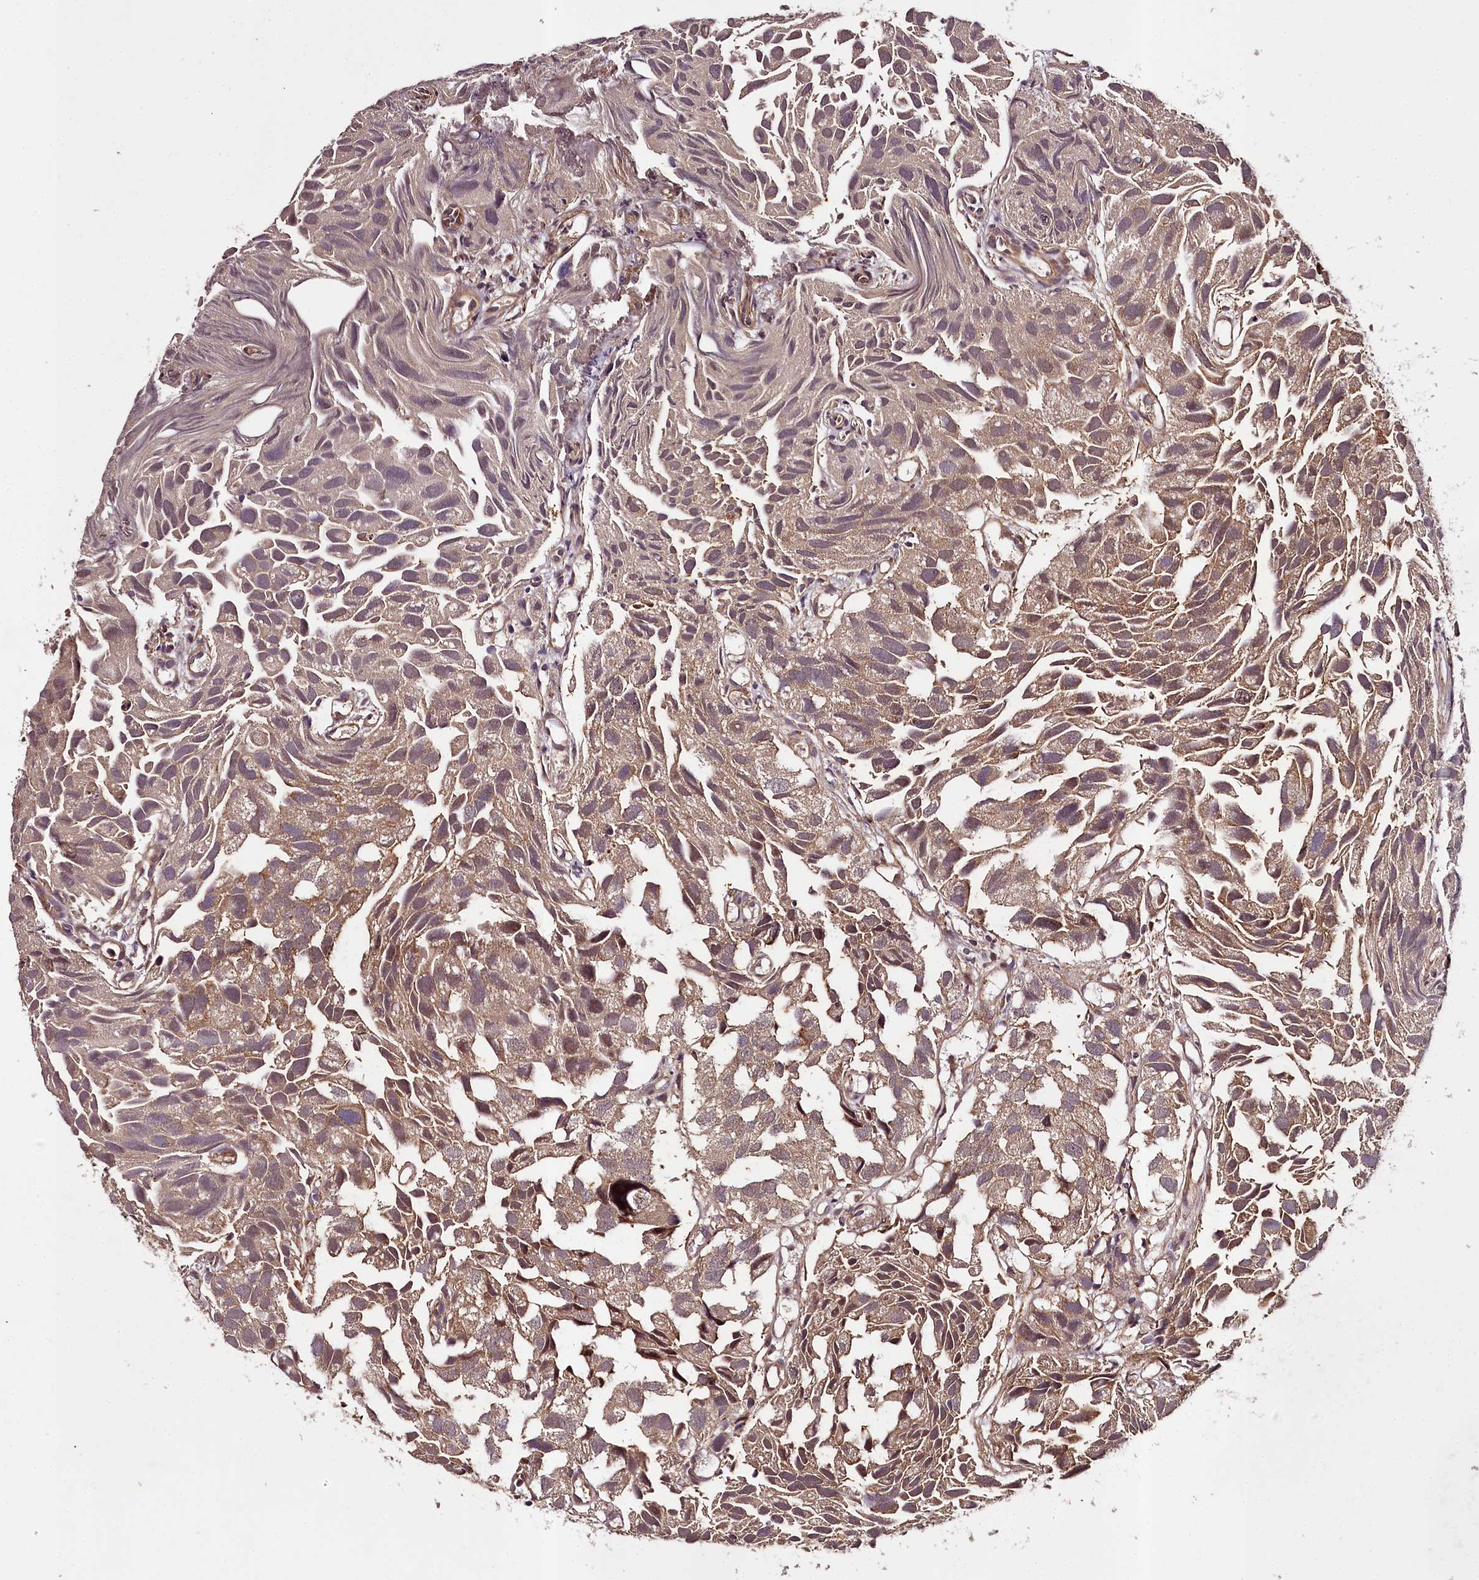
{"staining": {"intensity": "moderate", "quantity": "25%-75%", "location": "cytoplasmic/membranous,nuclear"}, "tissue": "urothelial cancer", "cell_type": "Tumor cells", "image_type": "cancer", "snomed": [{"axis": "morphology", "description": "Urothelial carcinoma, High grade"}, {"axis": "topography", "description": "Urinary bladder"}], "caption": "This image reveals IHC staining of human high-grade urothelial carcinoma, with medium moderate cytoplasmic/membranous and nuclear staining in about 25%-75% of tumor cells.", "gene": "MAML3", "patient": {"sex": "female", "age": 75}}